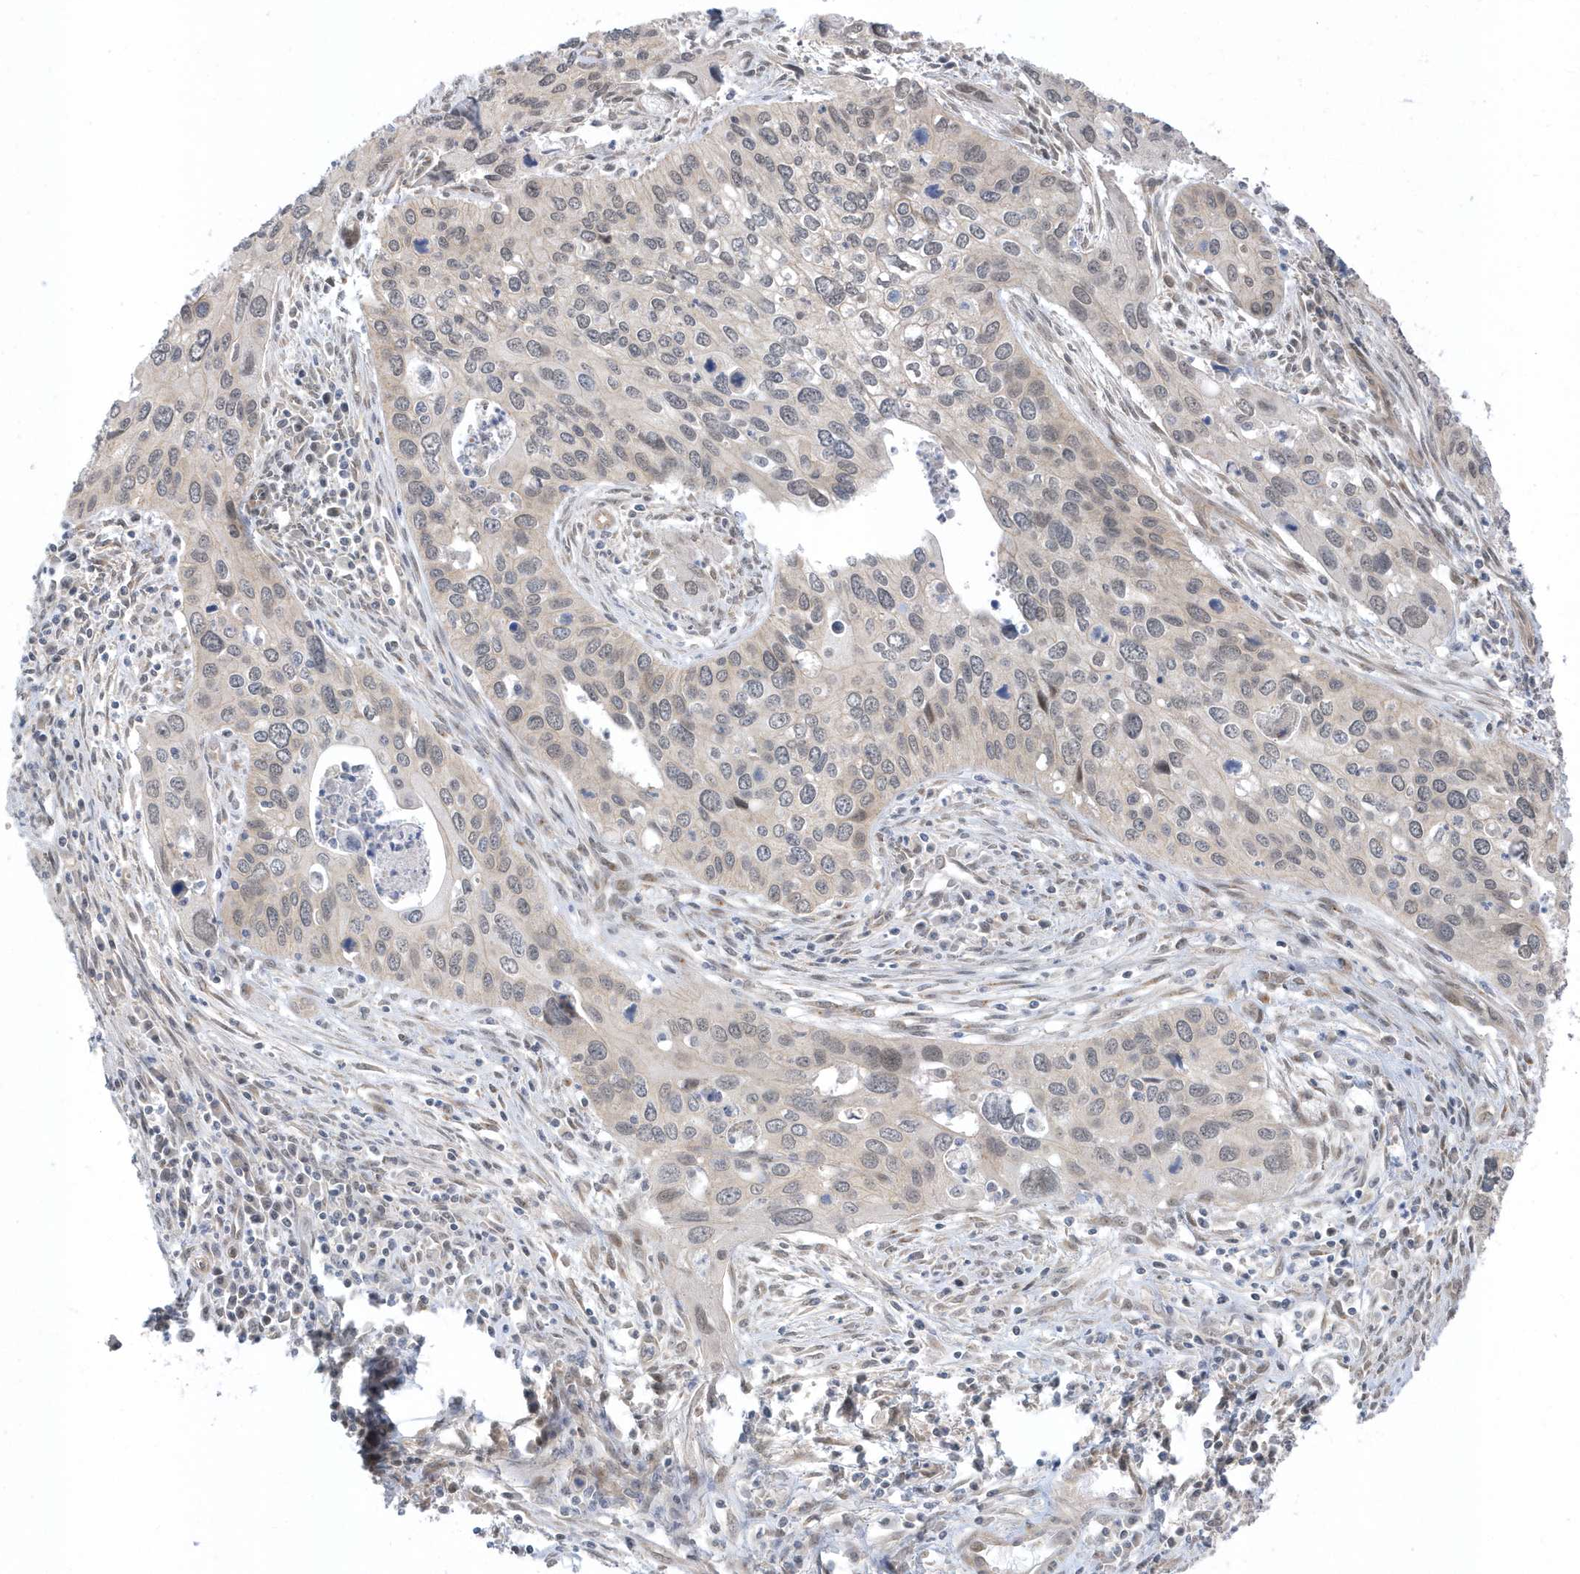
{"staining": {"intensity": "negative", "quantity": "none", "location": "none"}, "tissue": "cervical cancer", "cell_type": "Tumor cells", "image_type": "cancer", "snomed": [{"axis": "morphology", "description": "Squamous cell carcinoma, NOS"}, {"axis": "topography", "description": "Cervix"}], "caption": "A high-resolution image shows IHC staining of cervical squamous cell carcinoma, which displays no significant positivity in tumor cells.", "gene": "USP53", "patient": {"sex": "female", "age": 55}}